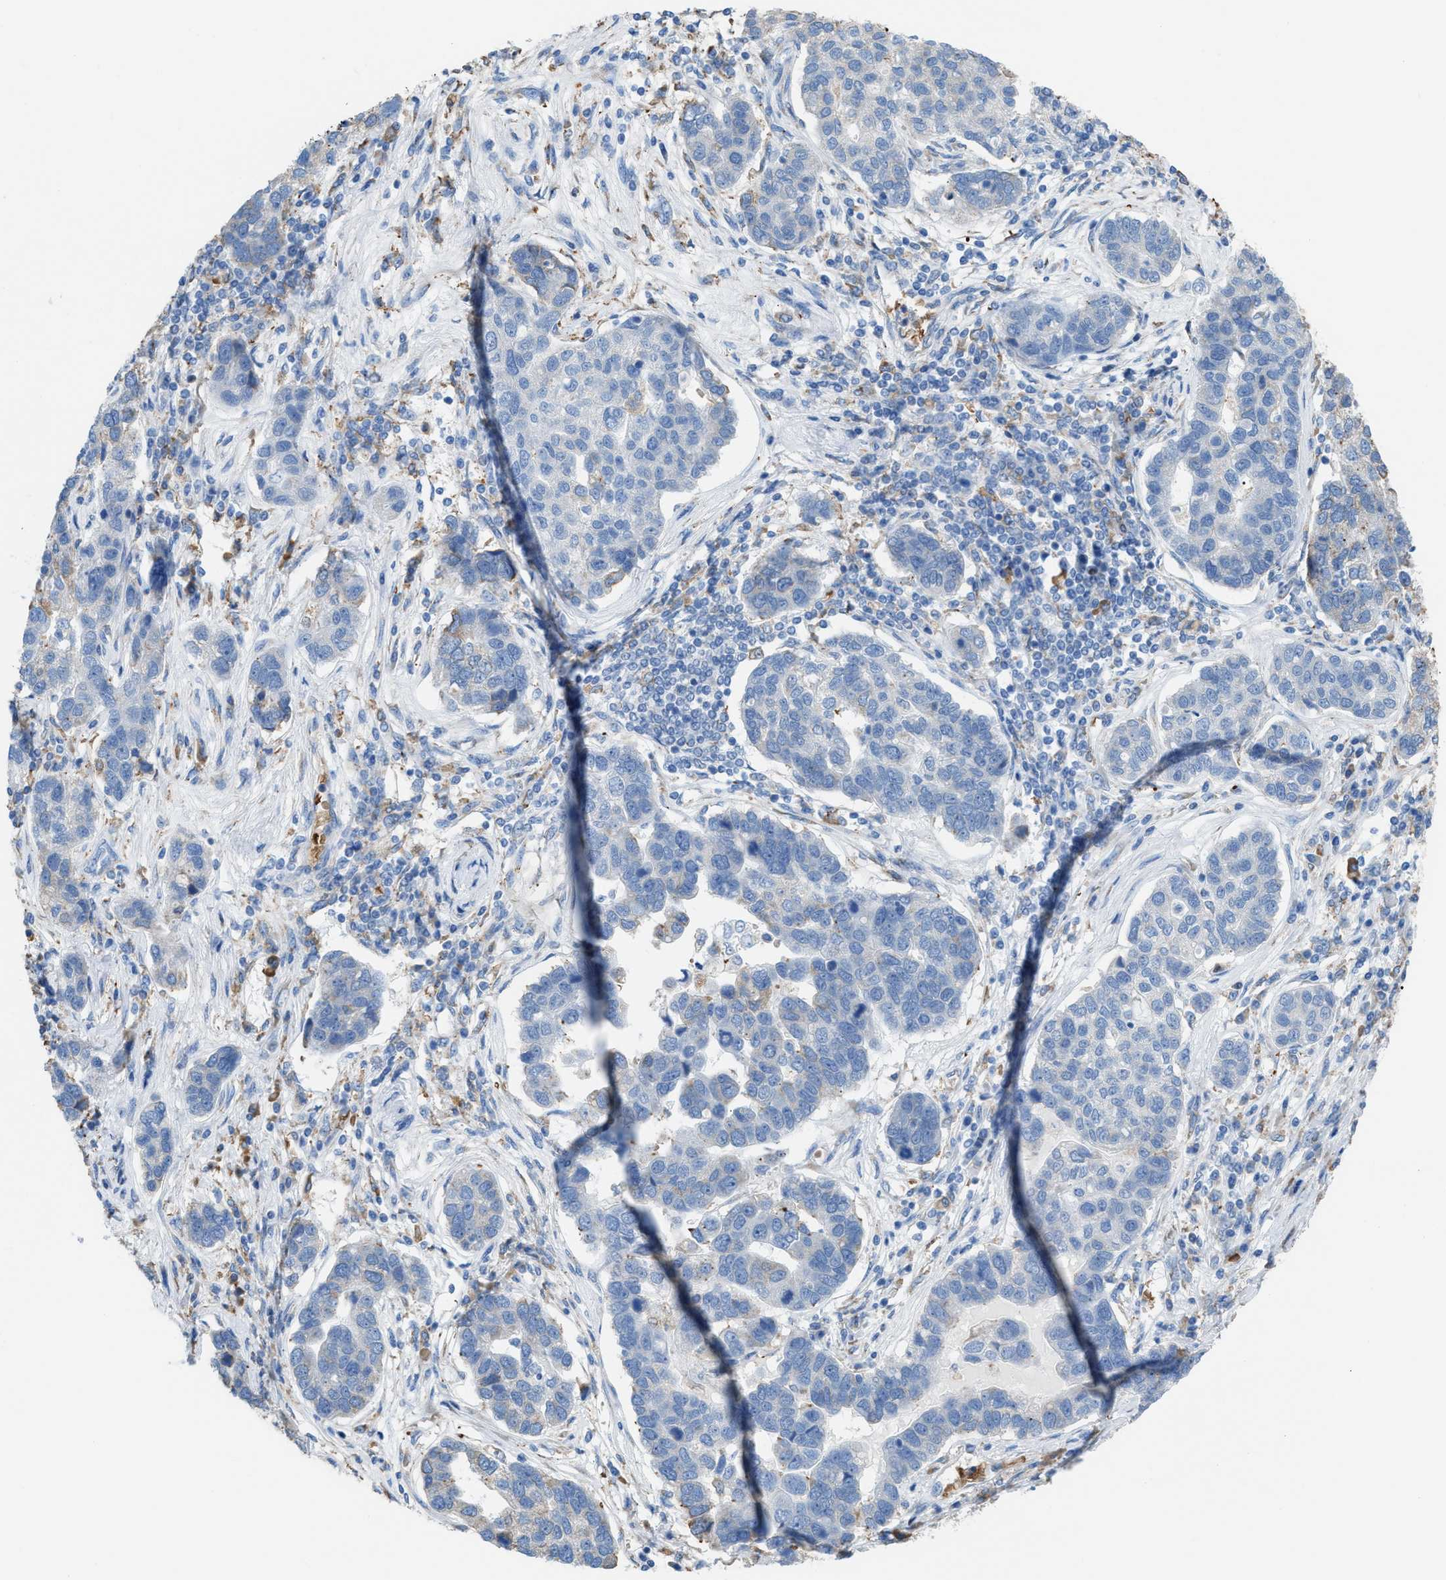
{"staining": {"intensity": "negative", "quantity": "none", "location": "none"}, "tissue": "pancreatic cancer", "cell_type": "Tumor cells", "image_type": "cancer", "snomed": [{"axis": "morphology", "description": "Adenocarcinoma, NOS"}, {"axis": "topography", "description": "Pancreas"}], "caption": "Human pancreatic cancer stained for a protein using immunohistochemistry (IHC) shows no expression in tumor cells.", "gene": "CA3", "patient": {"sex": "female", "age": 61}}